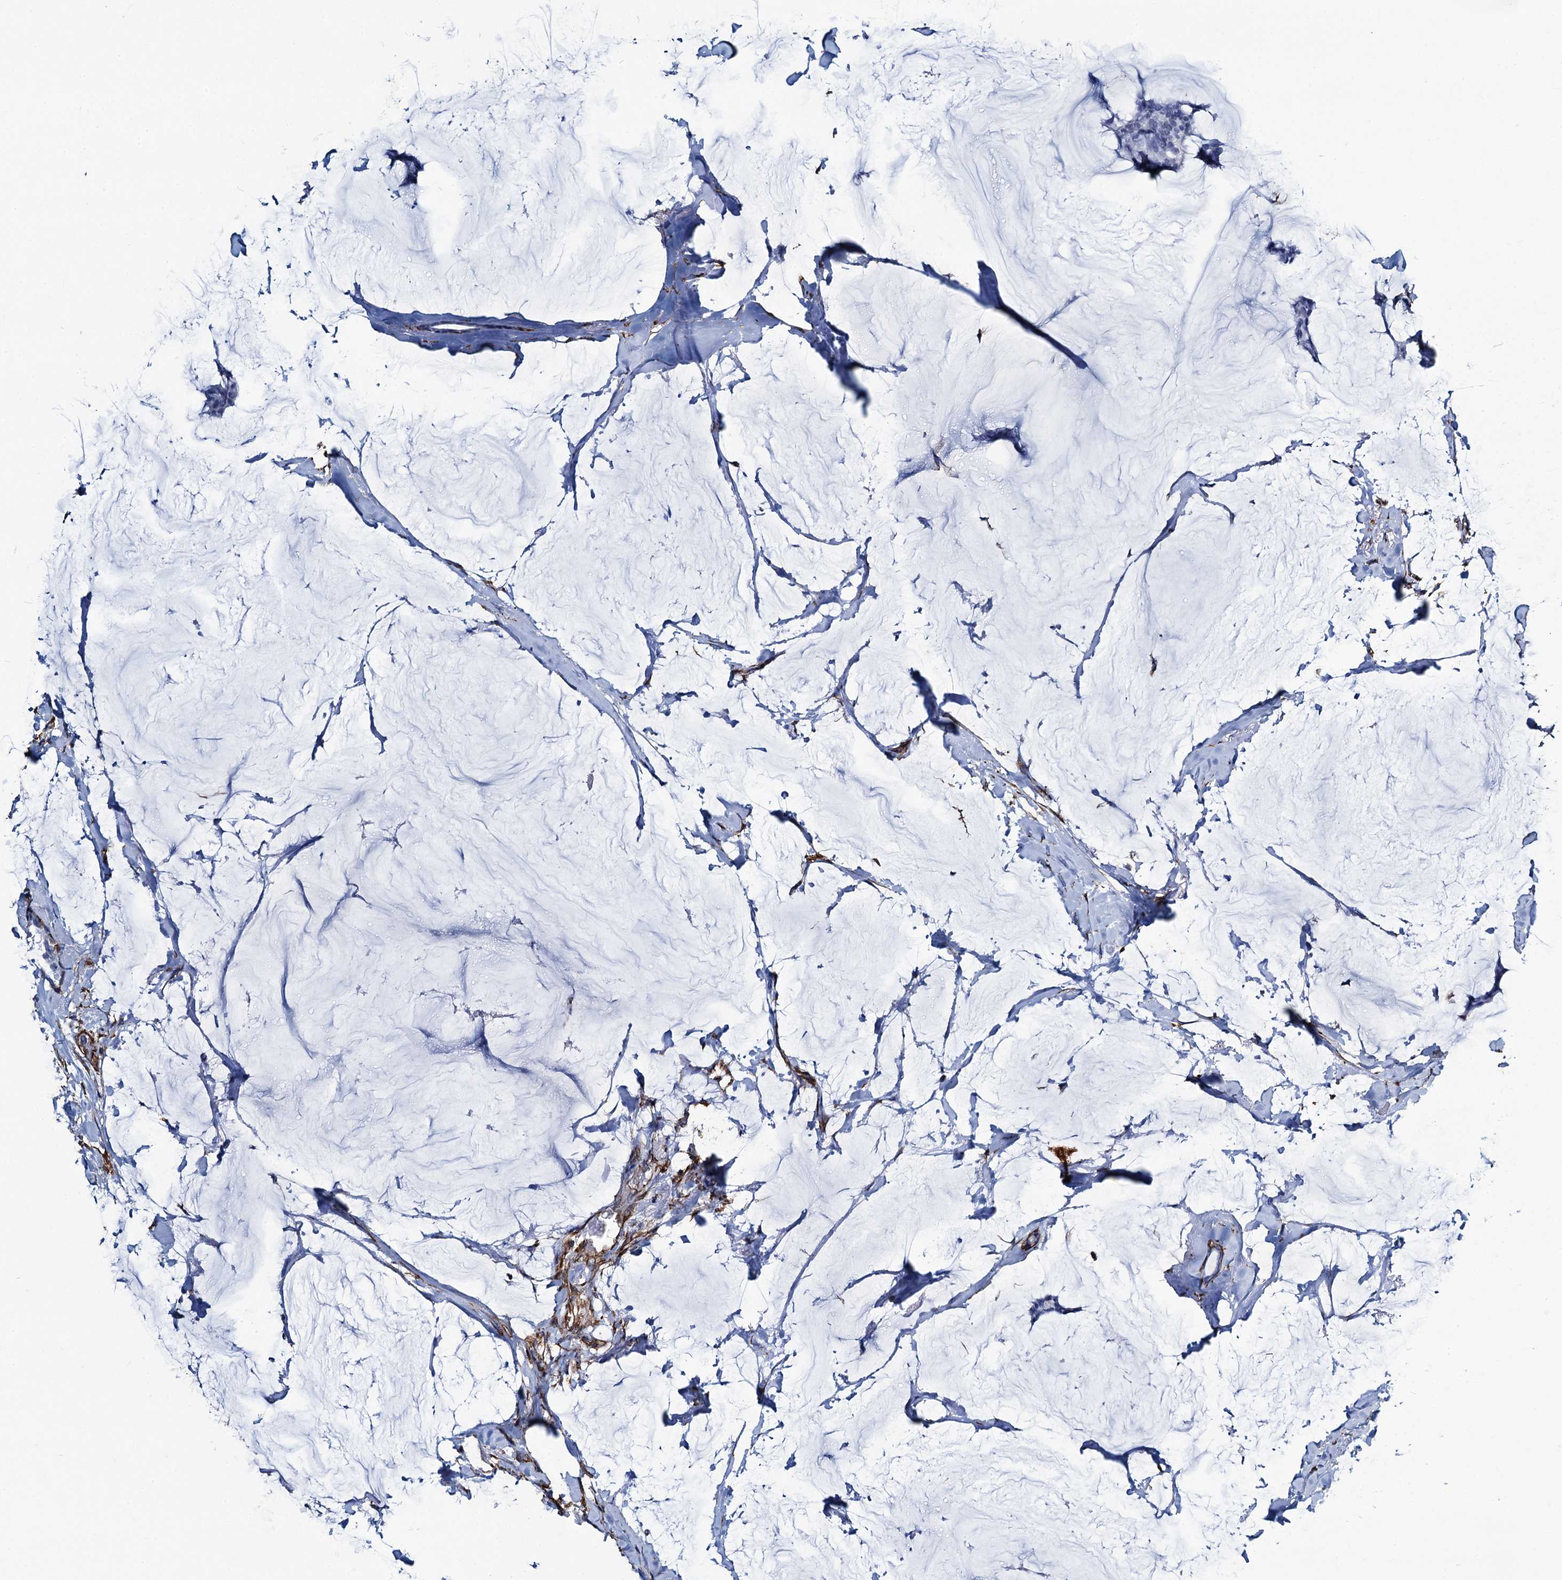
{"staining": {"intensity": "negative", "quantity": "none", "location": "none"}, "tissue": "breast cancer", "cell_type": "Tumor cells", "image_type": "cancer", "snomed": [{"axis": "morphology", "description": "Duct carcinoma"}, {"axis": "topography", "description": "Breast"}], "caption": "IHC photomicrograph of neoplastic tissue: breast cancer (infiltrating ductal carcinoma) stained with DAB (3,3'-diaminobenzidine) shows no significant protein expression in tumor cells.", "gene": "PGM2", "patient": {"sex": "female", "age": 93}}